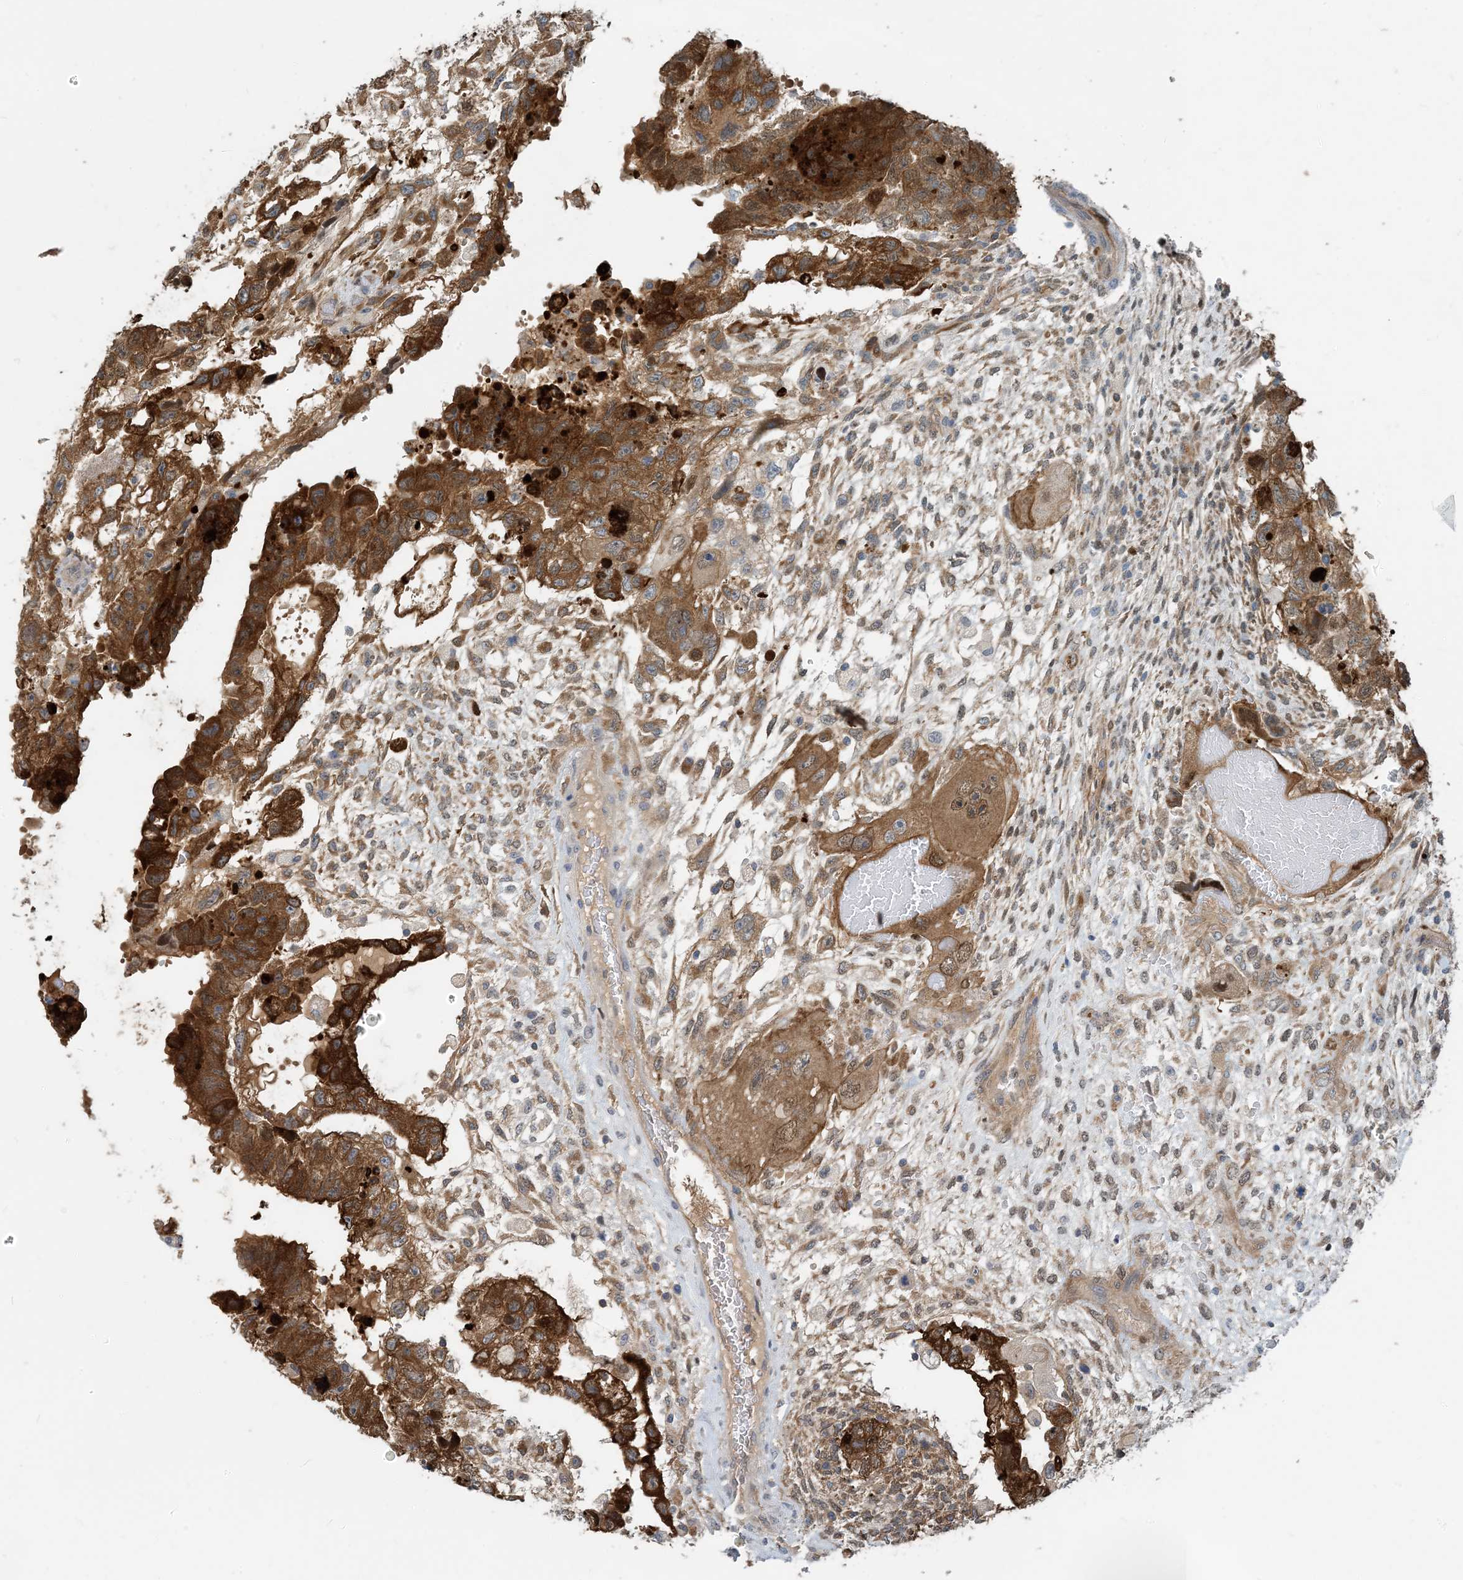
{"staining": {"intensity": "strong", "quantity": ">75%", "location": "cytoplasmic/membranous"}, "tissue": "testis cancer", "cell_type": "Tumor cells", "image_type": "cancer", "snomed": [{"axis": "morphology", "description": "Carcinoma, Embryonal, NOS"}, {"axis": "topography", "description": "Testis"}], "caption": "High-power microscopy captured an IHC micrograph of testis cancer, revealing strong cytoplasmic/membranous expression in about >75% of tumor cells.", "gene": "ZC3H12A", "patient": {"sex": "male", "age": 36}}